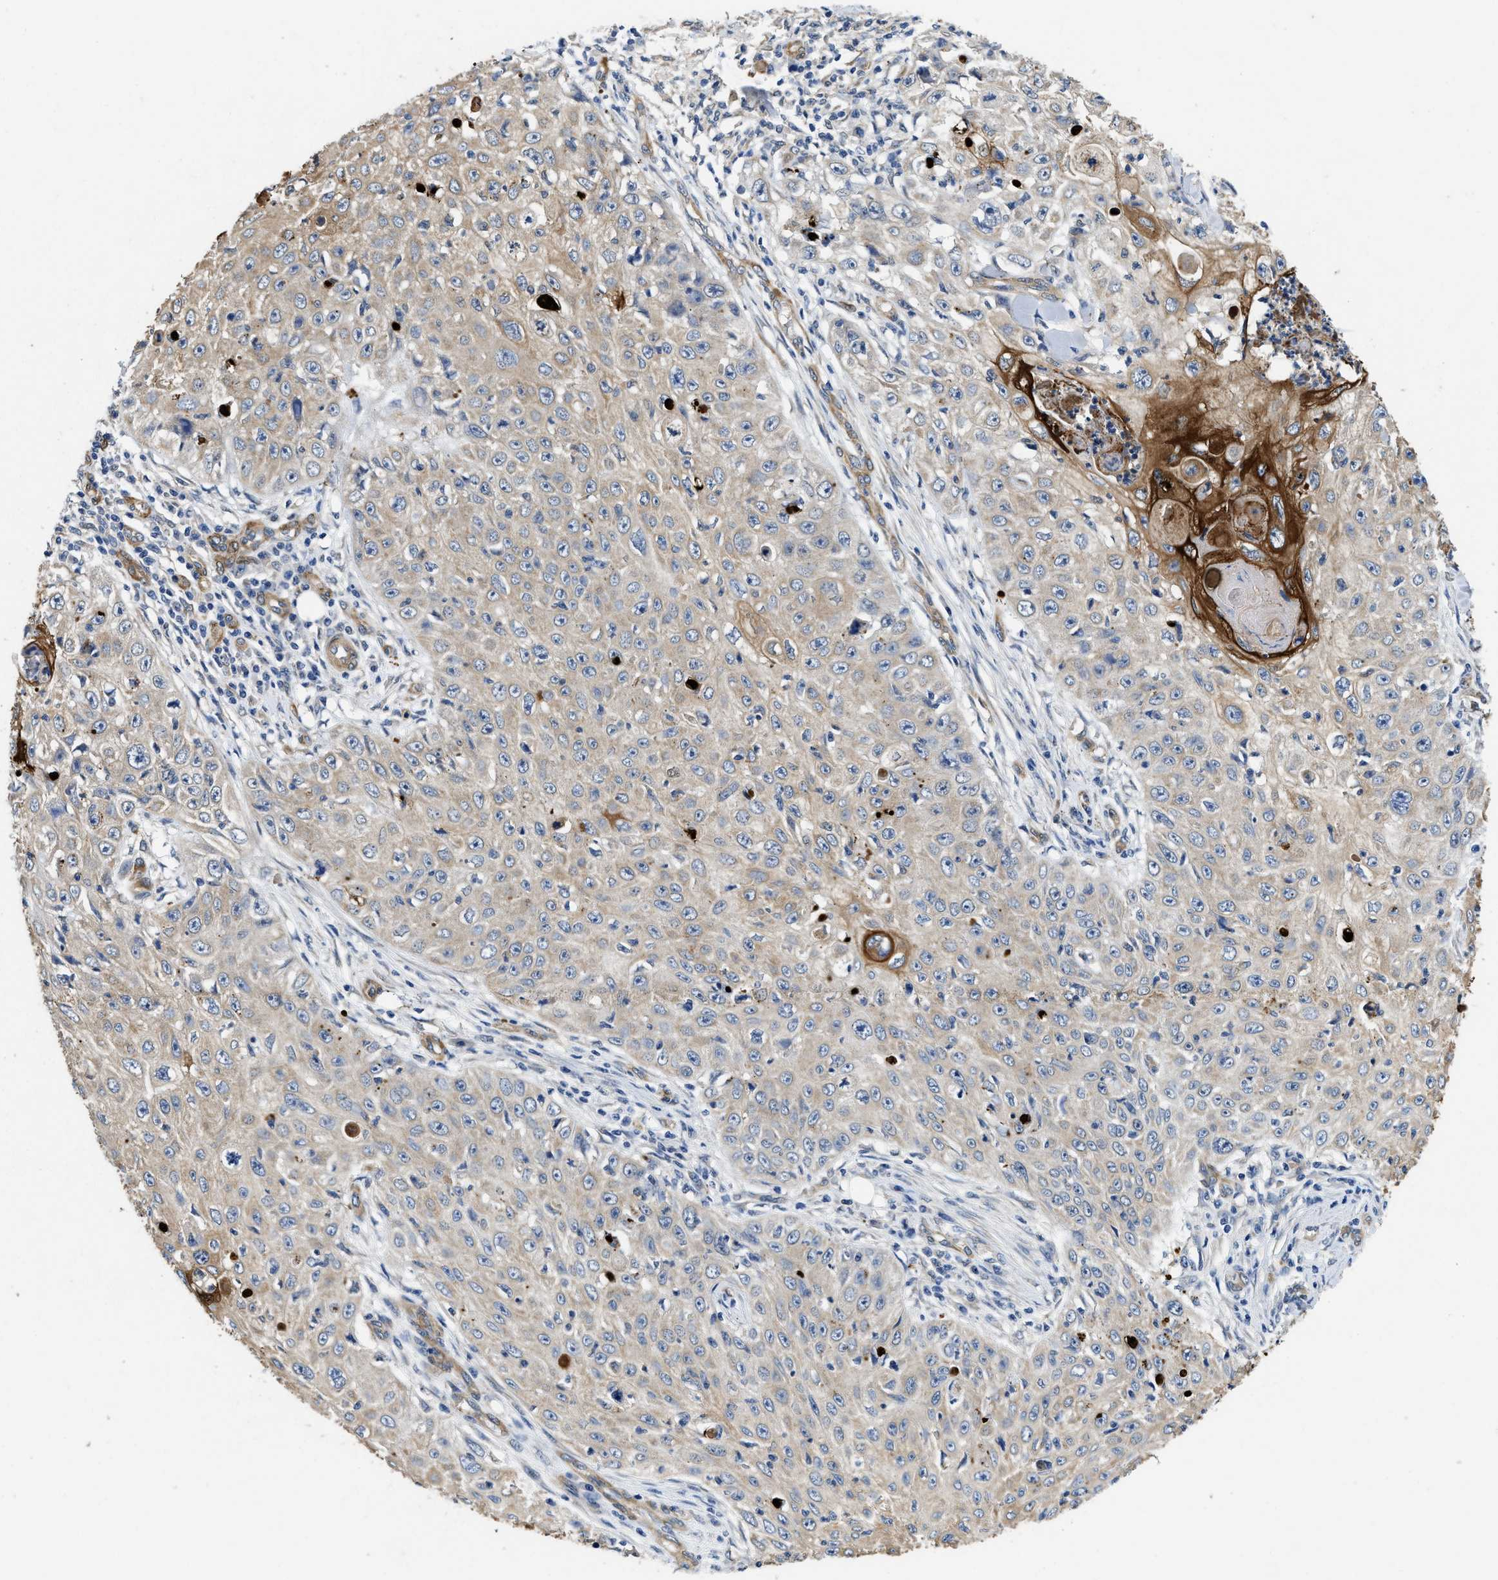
{"staining": {"intensity": "weak", "quantity": "25%-75%", "location": "cytoplasmic/membranous"}, "tissue": "skin cancer", "cell_type": "Tumor cells", "image_type": "cancer", "snomed": [{"axis": "morphology", "description": "Squamous cell carcinoma, NOS"}, {"axis": "topography", "description": "Skin"}], "caption": "This image displays immunohistochemistry staining of skin cancer (squamous cell carcinoma), with low weak cytoplasmic/membranous staining in about 25%-75% of tumor cells.", "gene": "RAPH1", "patient": {"sex": "male", "age": 86}}